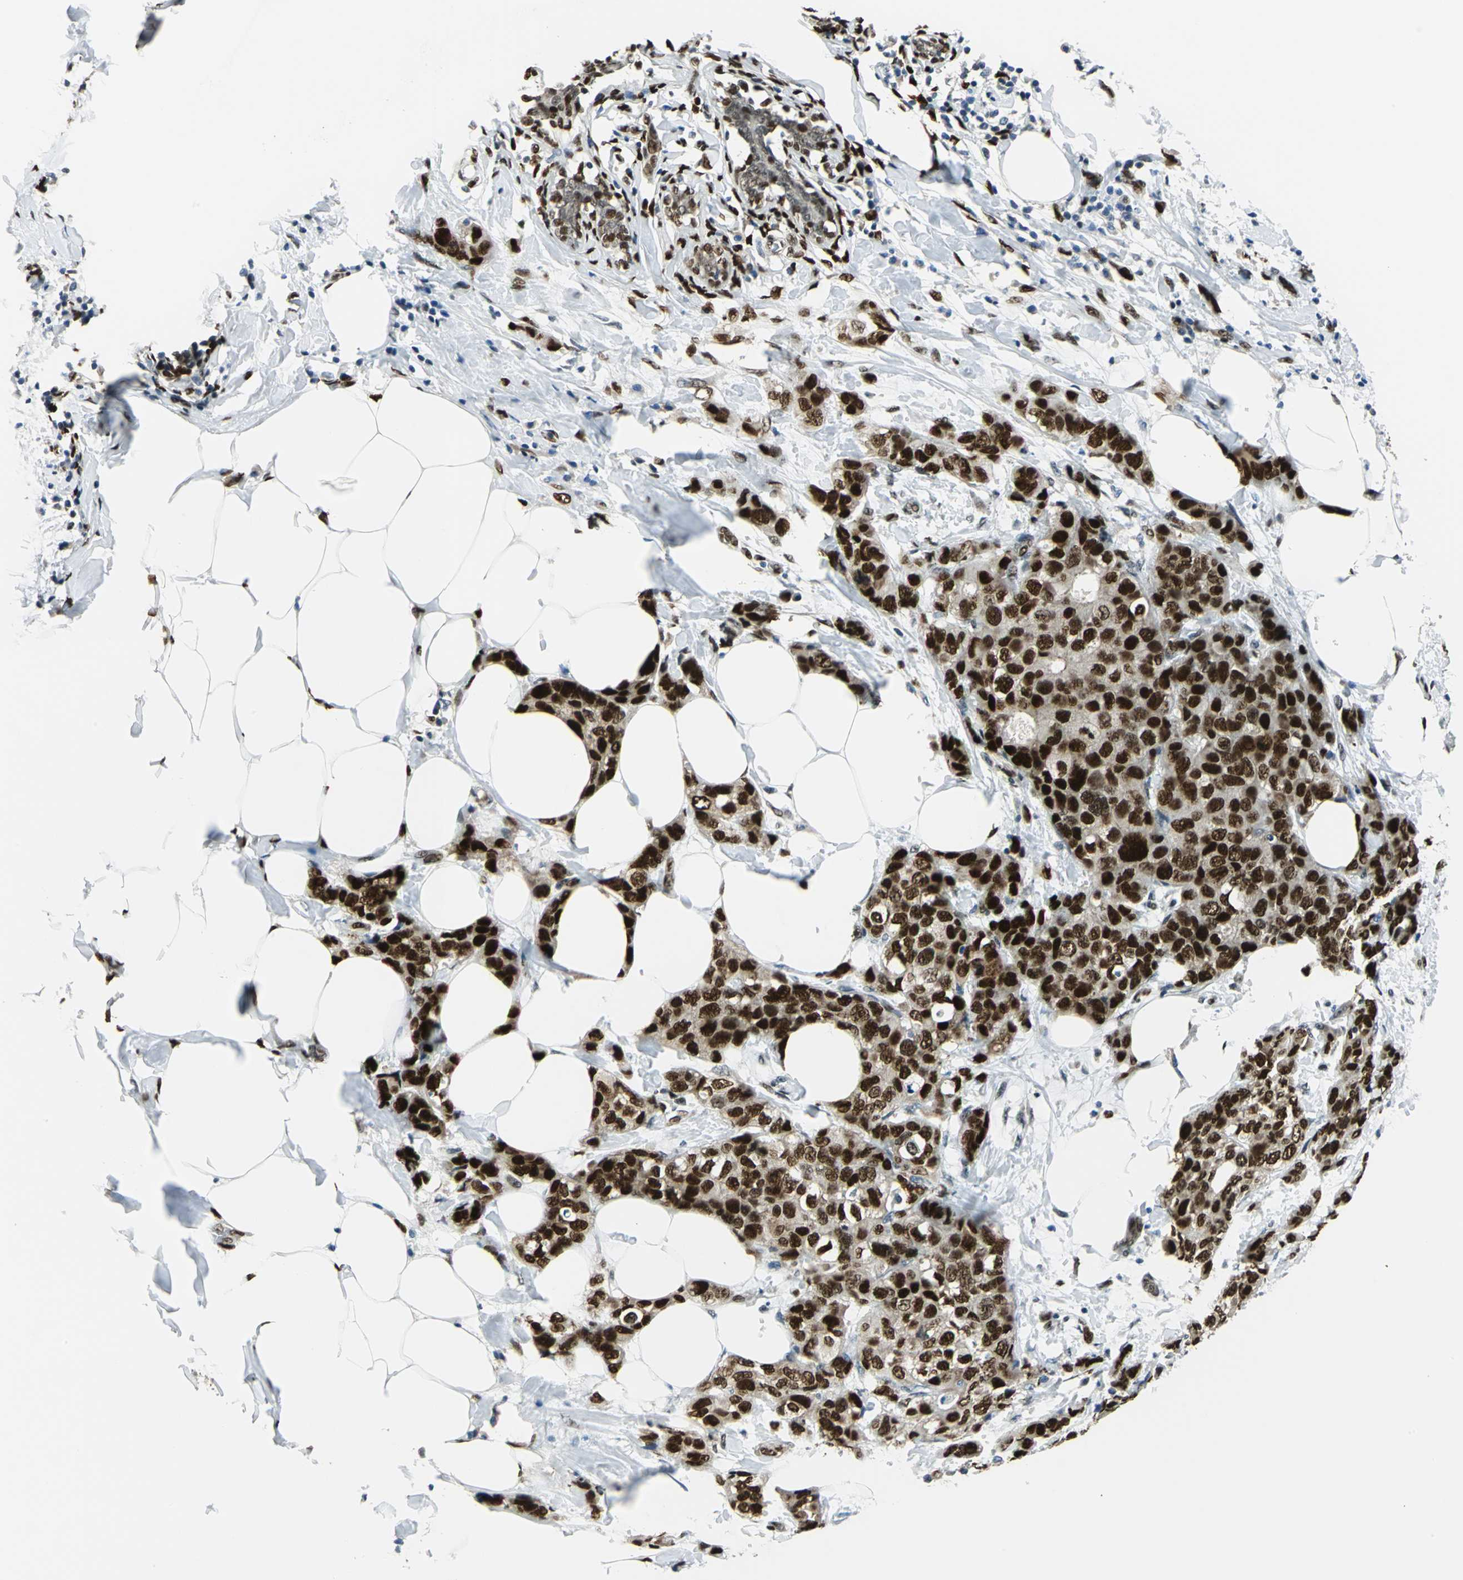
{"staining": {"intensity": "strong", "quantity": ">75%", "location": "nuclear"}, "tissue": "breast cancer", "cell_type": "Tumor cells", "image_type": "cancer", "snomed": [{"axis": "morphology", "description": "Normal tissue, NOS"}, {"axis": "morphology", "description": "Duct carcinoma"}, {"axis": "topography", "description": "Breast"}], "caption": "Breast cancer (intraductal carcinoma) stained for a protein displays strong nuclear positivity in tumor cells.", "gene": "NFIA", "patient": {"sex": "female", "age": 50}}